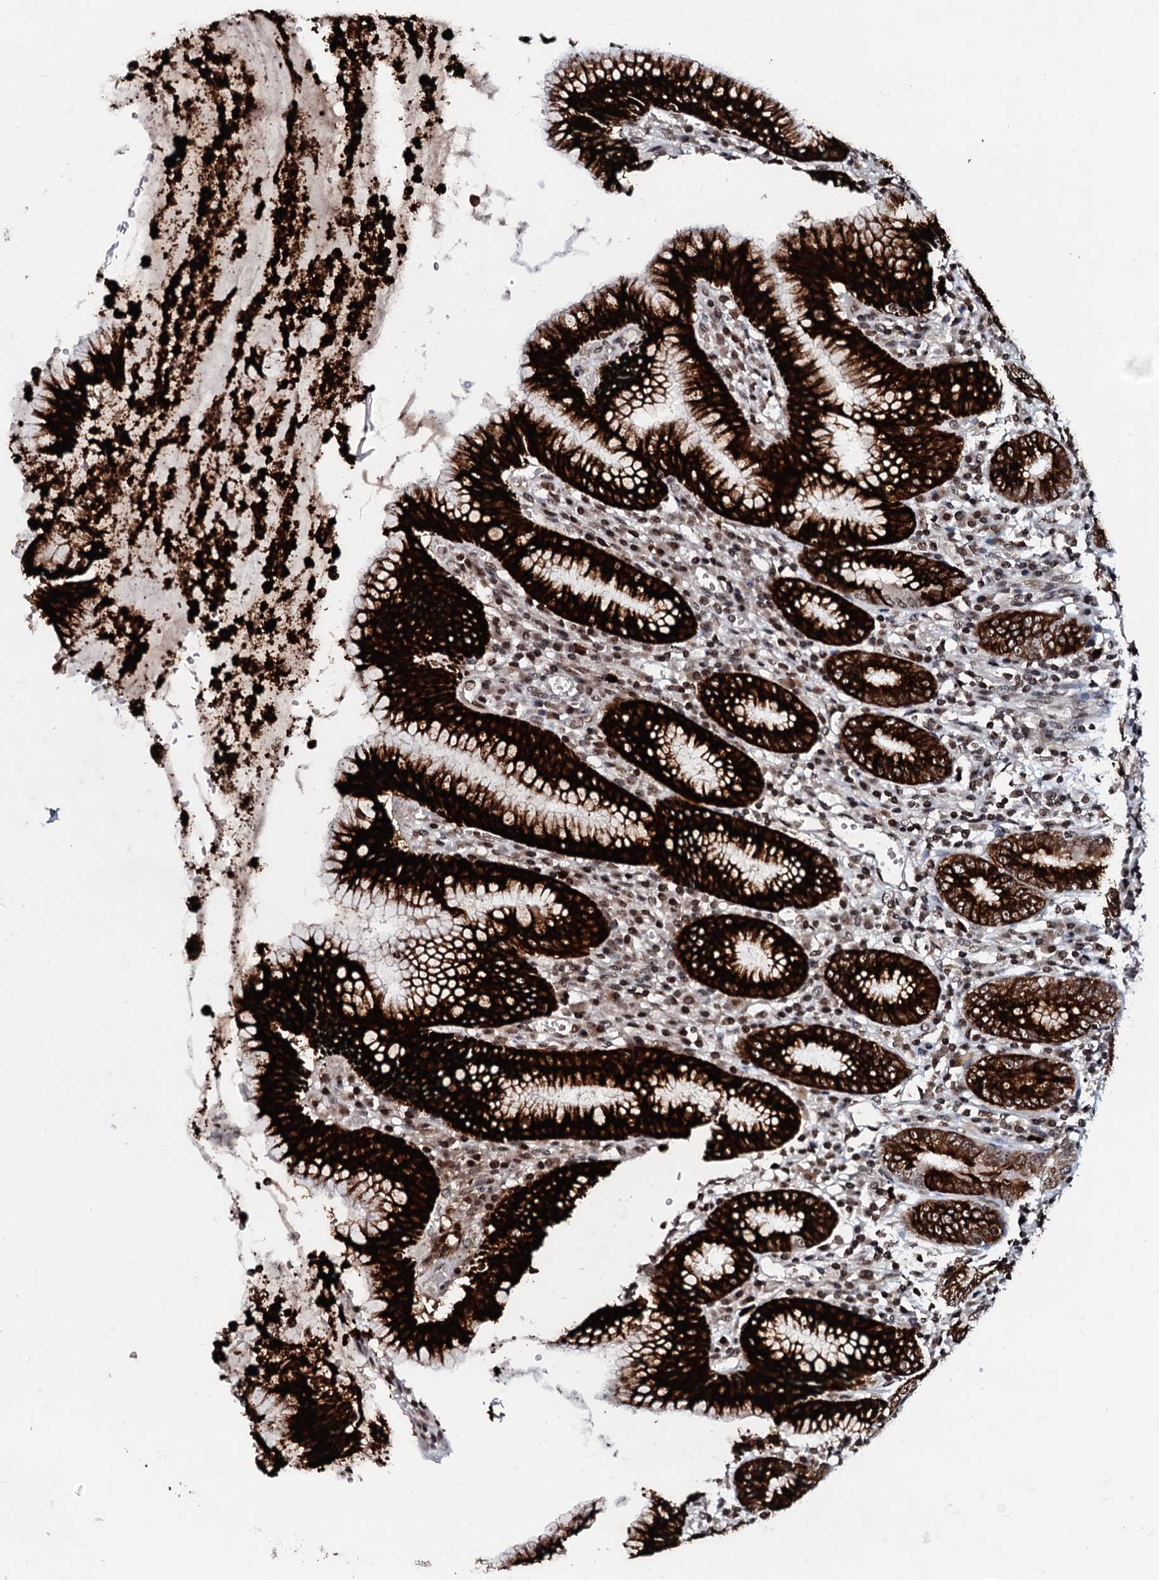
{"staining": {"intensity": "strong", "quantity": ">75%", "location": "cytoplasmic/membranous"}, "tissue": "stomach", "cell_type": "Glandular cells", "image_type": "normal", "snomed": [{"axis": "morphology", "description": "Normal tissue, NOS"}, {"axis": "topography", "description": "Stomach"}], "caption": "This histopathology image shows immunohistochemistry (IHC) staining of benign stomach, with high strong cytoplasmic/membranous staining in about >75% of glandular cells.", "gene": "LSM11", "patient": {"sex": "male", "age": 55}}